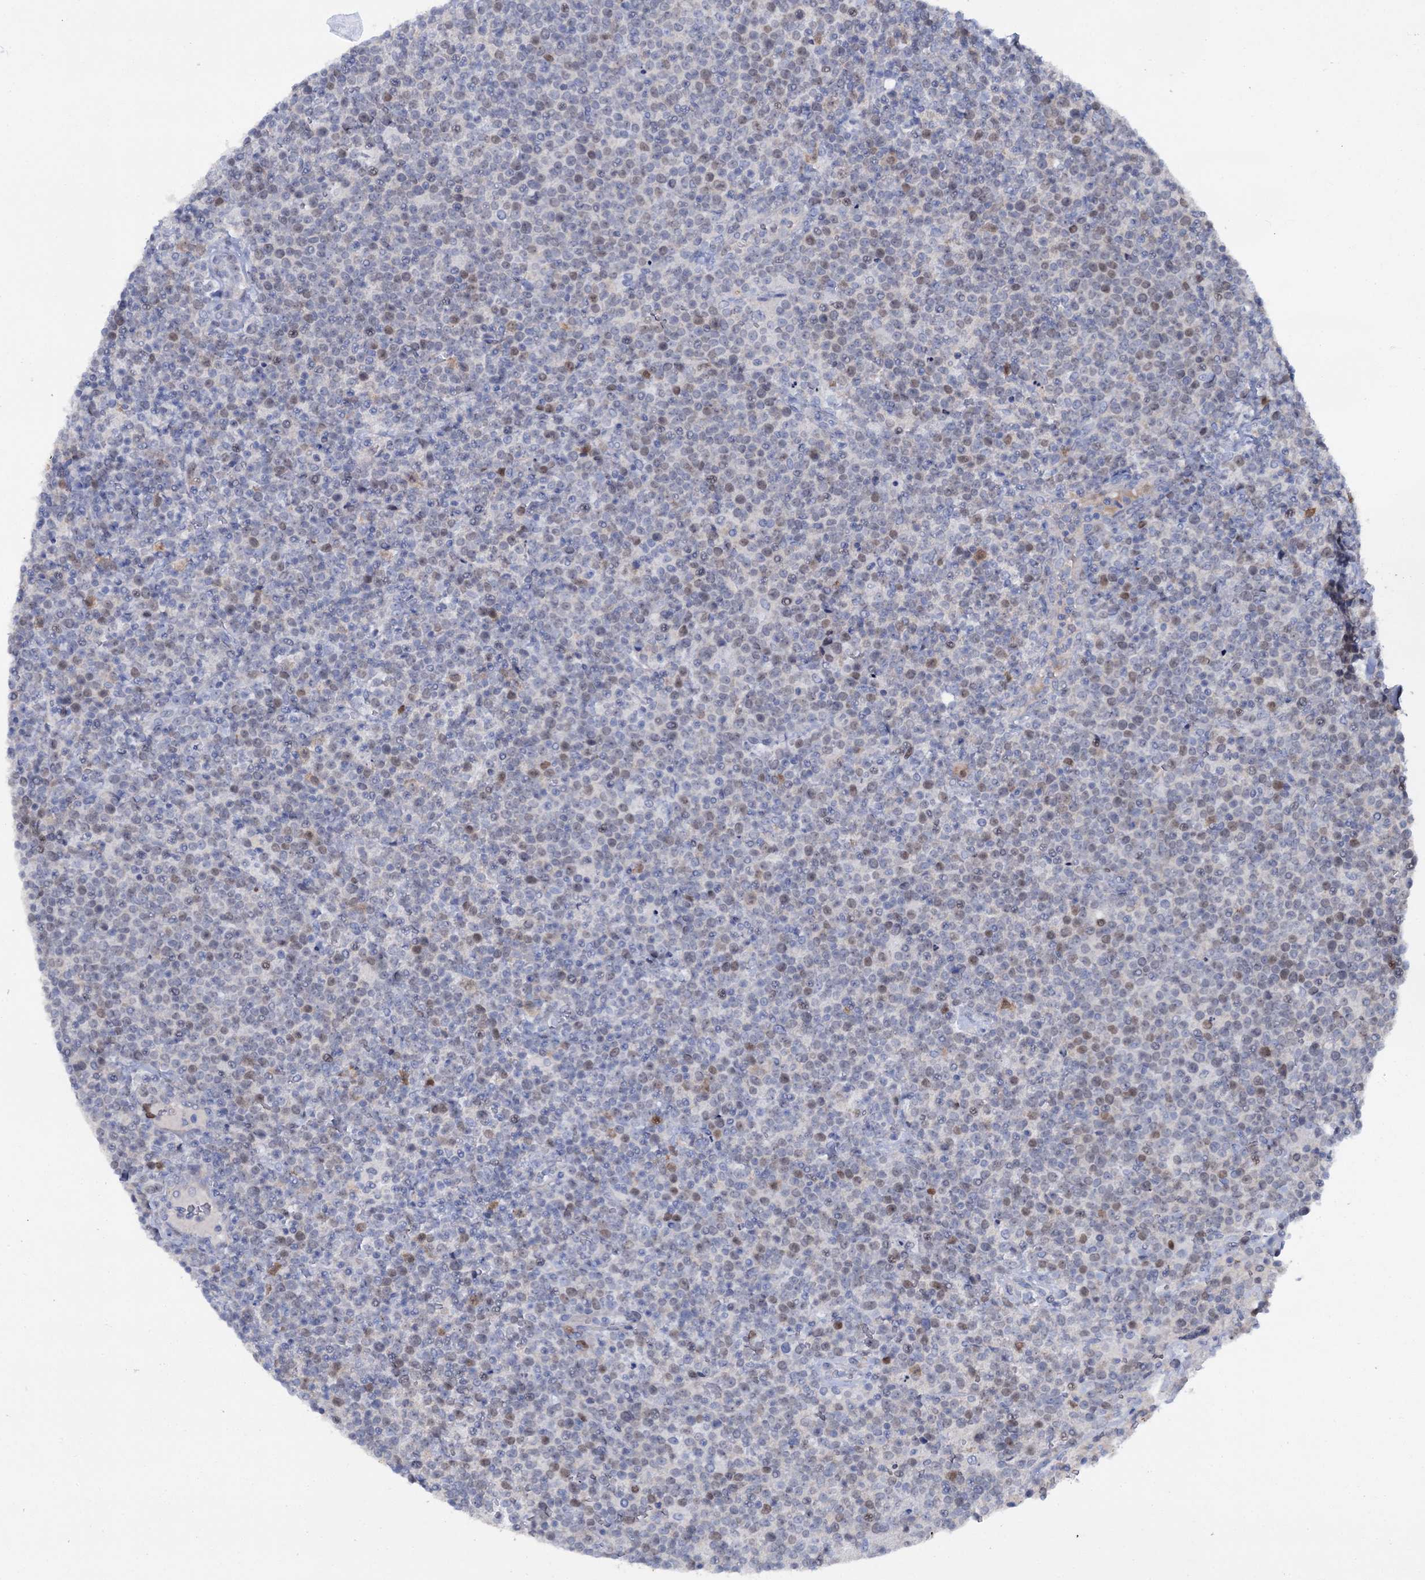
{"staining": {"intensity": "weak", "quantity": "25%-75%", "location": "nuclear"}, "tissue": "lymphoma", "cell_type": "Tumor cells", "image_type": "cancer", "snomed": [{"axis": "morphology", "description": "Malignant lymphoma, non-Hodgkin's type, High grade"}, {"axis": "topography", "description": "Lymph node"}], "caption": "Protein expression analysis of human malignant lymphoma, non-Hodgkin's type (high-grade) reveals weak nuclear staining in approximately 25%-75% of tumor cells.", "gene": "FAM111B", "patient": {"sex": "male", "age": 61}}